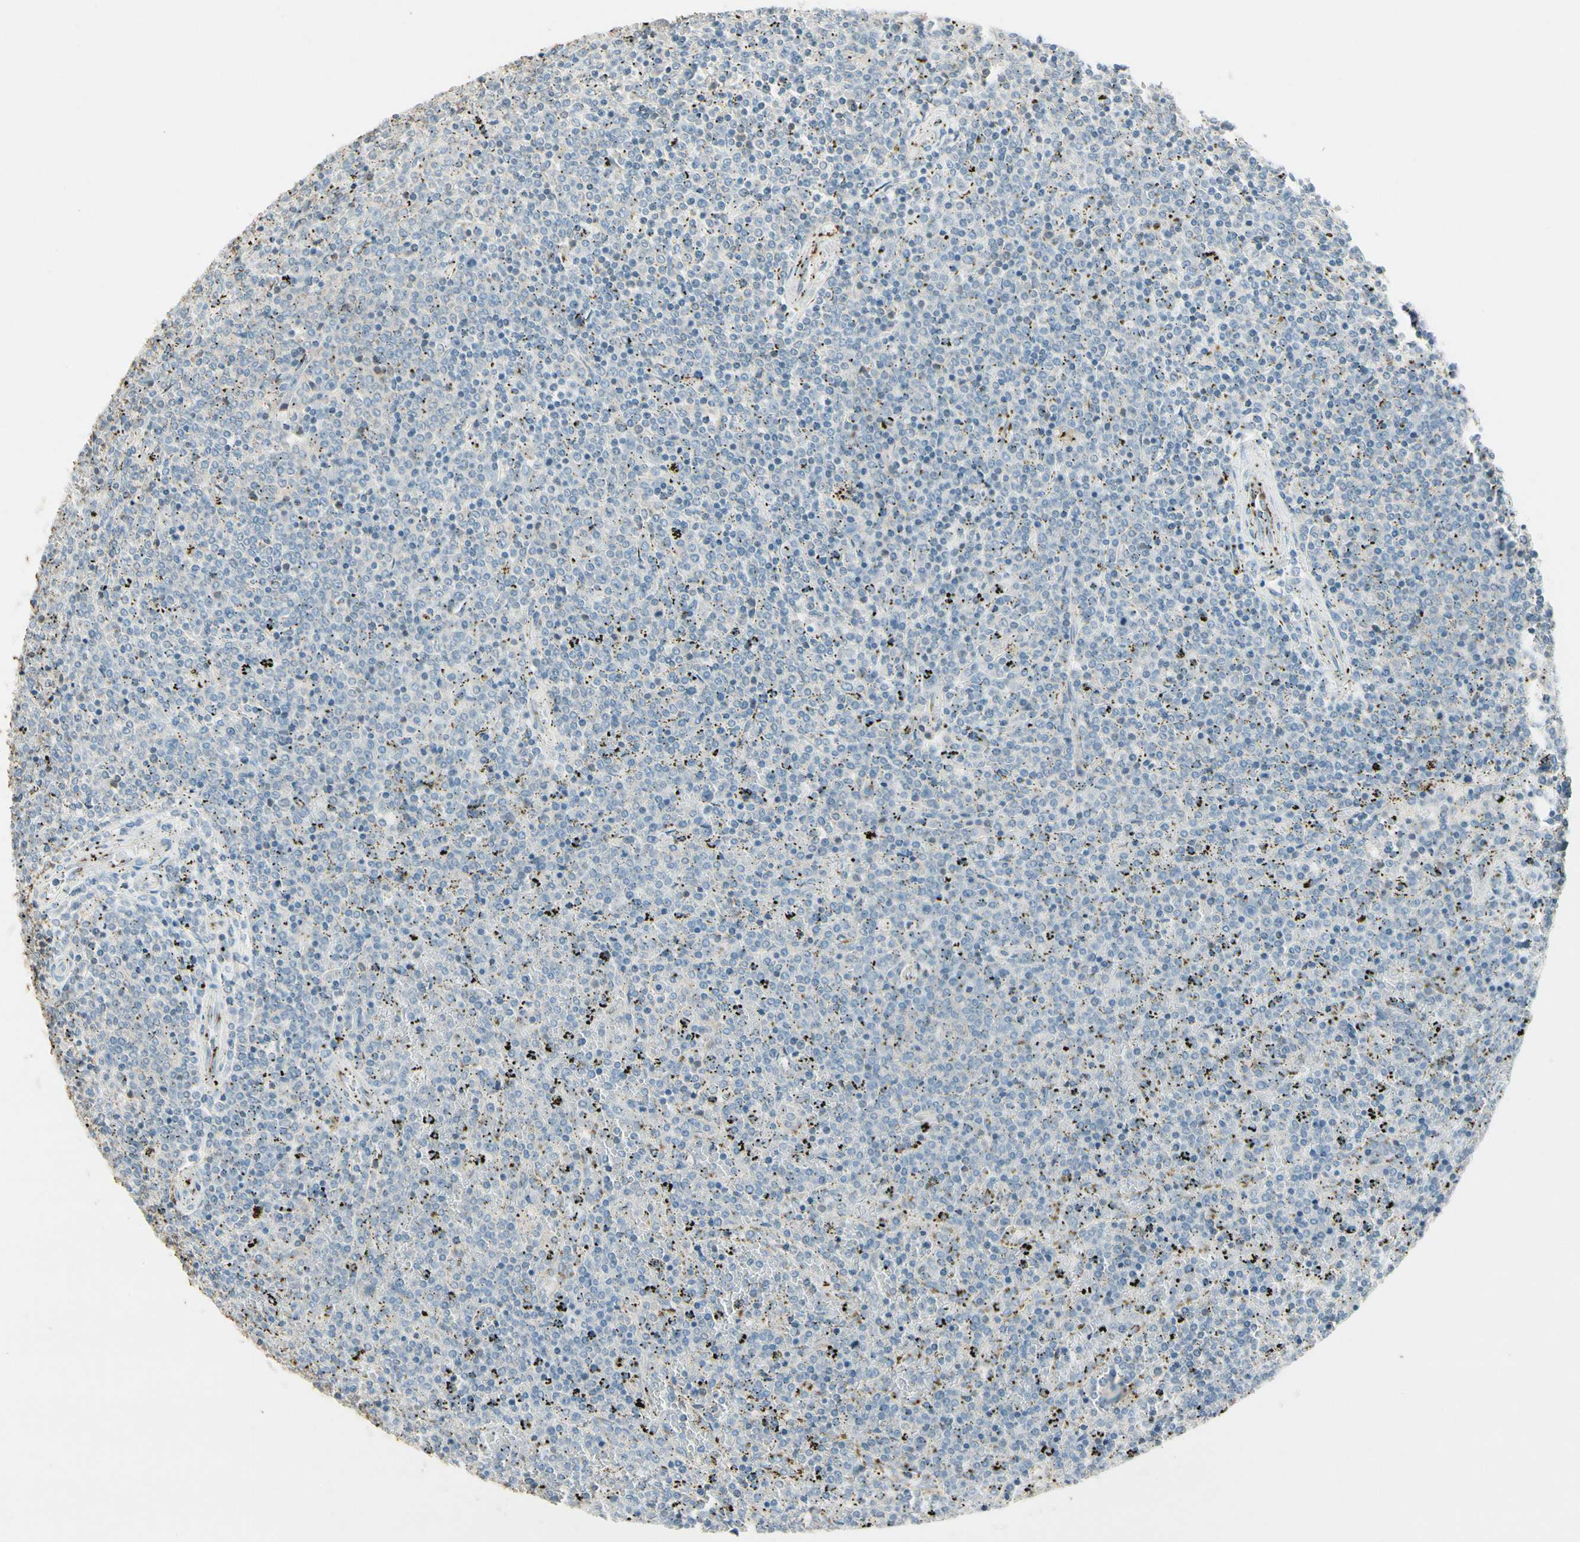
{"staining": {"intensity": "negative", "quantity": "none", "location": "none"}, "tissue": "lymphoma", "cell_type": "Tumor cells", "image_type": "cancer", "snomed": [{"axis": "morphology", "description": "Malignant lymphoma, non-Hodgkin's type, Low grade"}, {"axis": "topography", "description": "Spleen"}], "caption": "Photomicrograph shows no significant protein staining in tumor cells of low-grade malignant lymphoma, non-Hodgkin's type.", "gene": "MANSC1", "patient": {"sex": "female", "age": 77}}